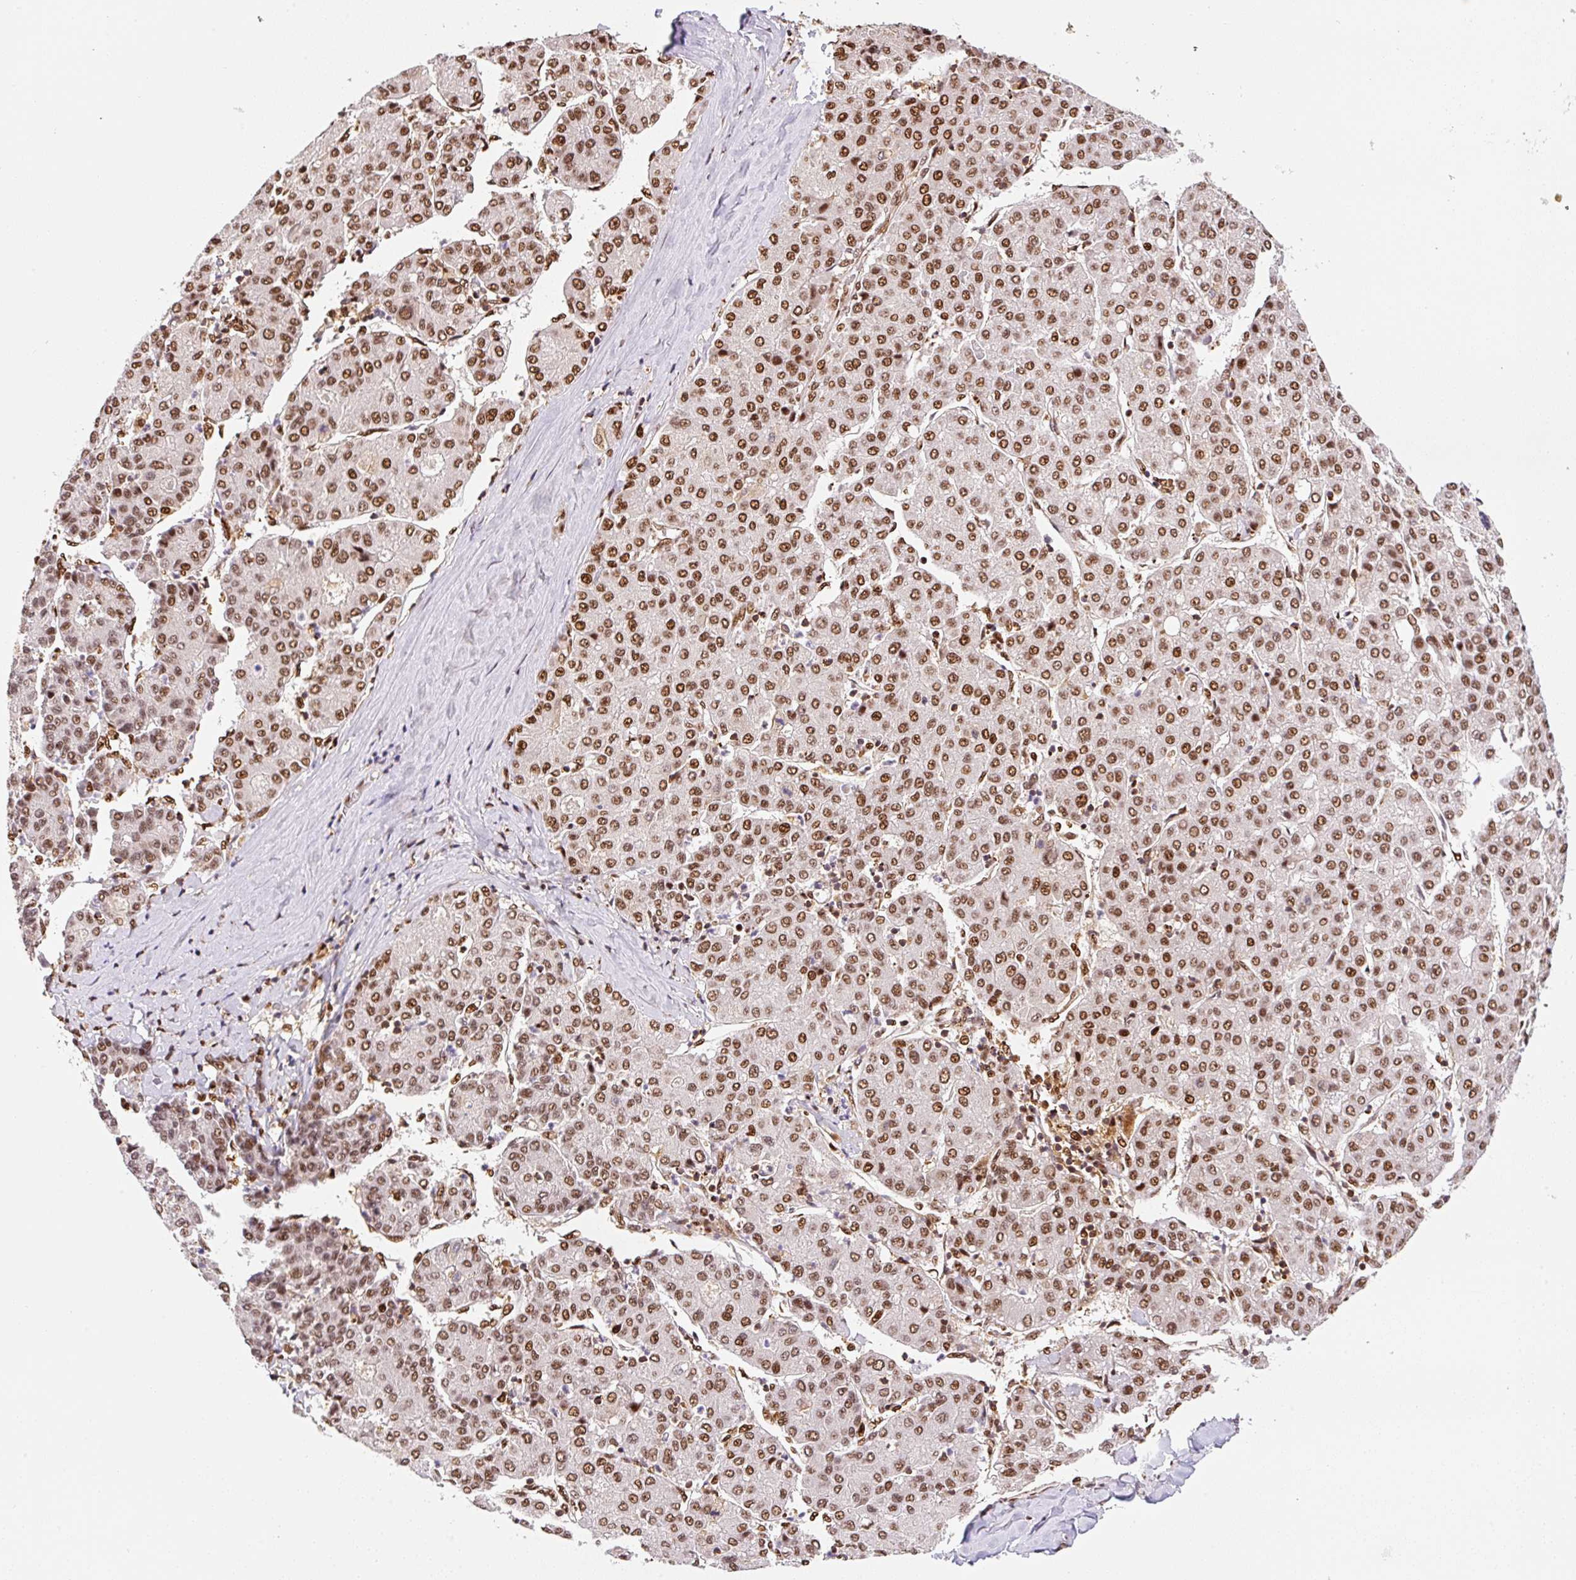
{"staining": {"intensity": "strong", "quantity": ">75%", "location": "nuclear"}, "tissue": "liver cancer", "cell_type": "Tumor cells", "image_type": "cancer", "snomed": [{"axis": "morphology", "description": "Carcinoma, Hepatocellular, NOS"}, {"axis": "topography", "description": "Liver"}], "caption": "A brown stain shows strong nuclear expression of a protein in liver cancer (hepatocellular carcinoma) tumor cells.", "gene": "GPR139", "patient": {"sex": "male", "age": 65}}